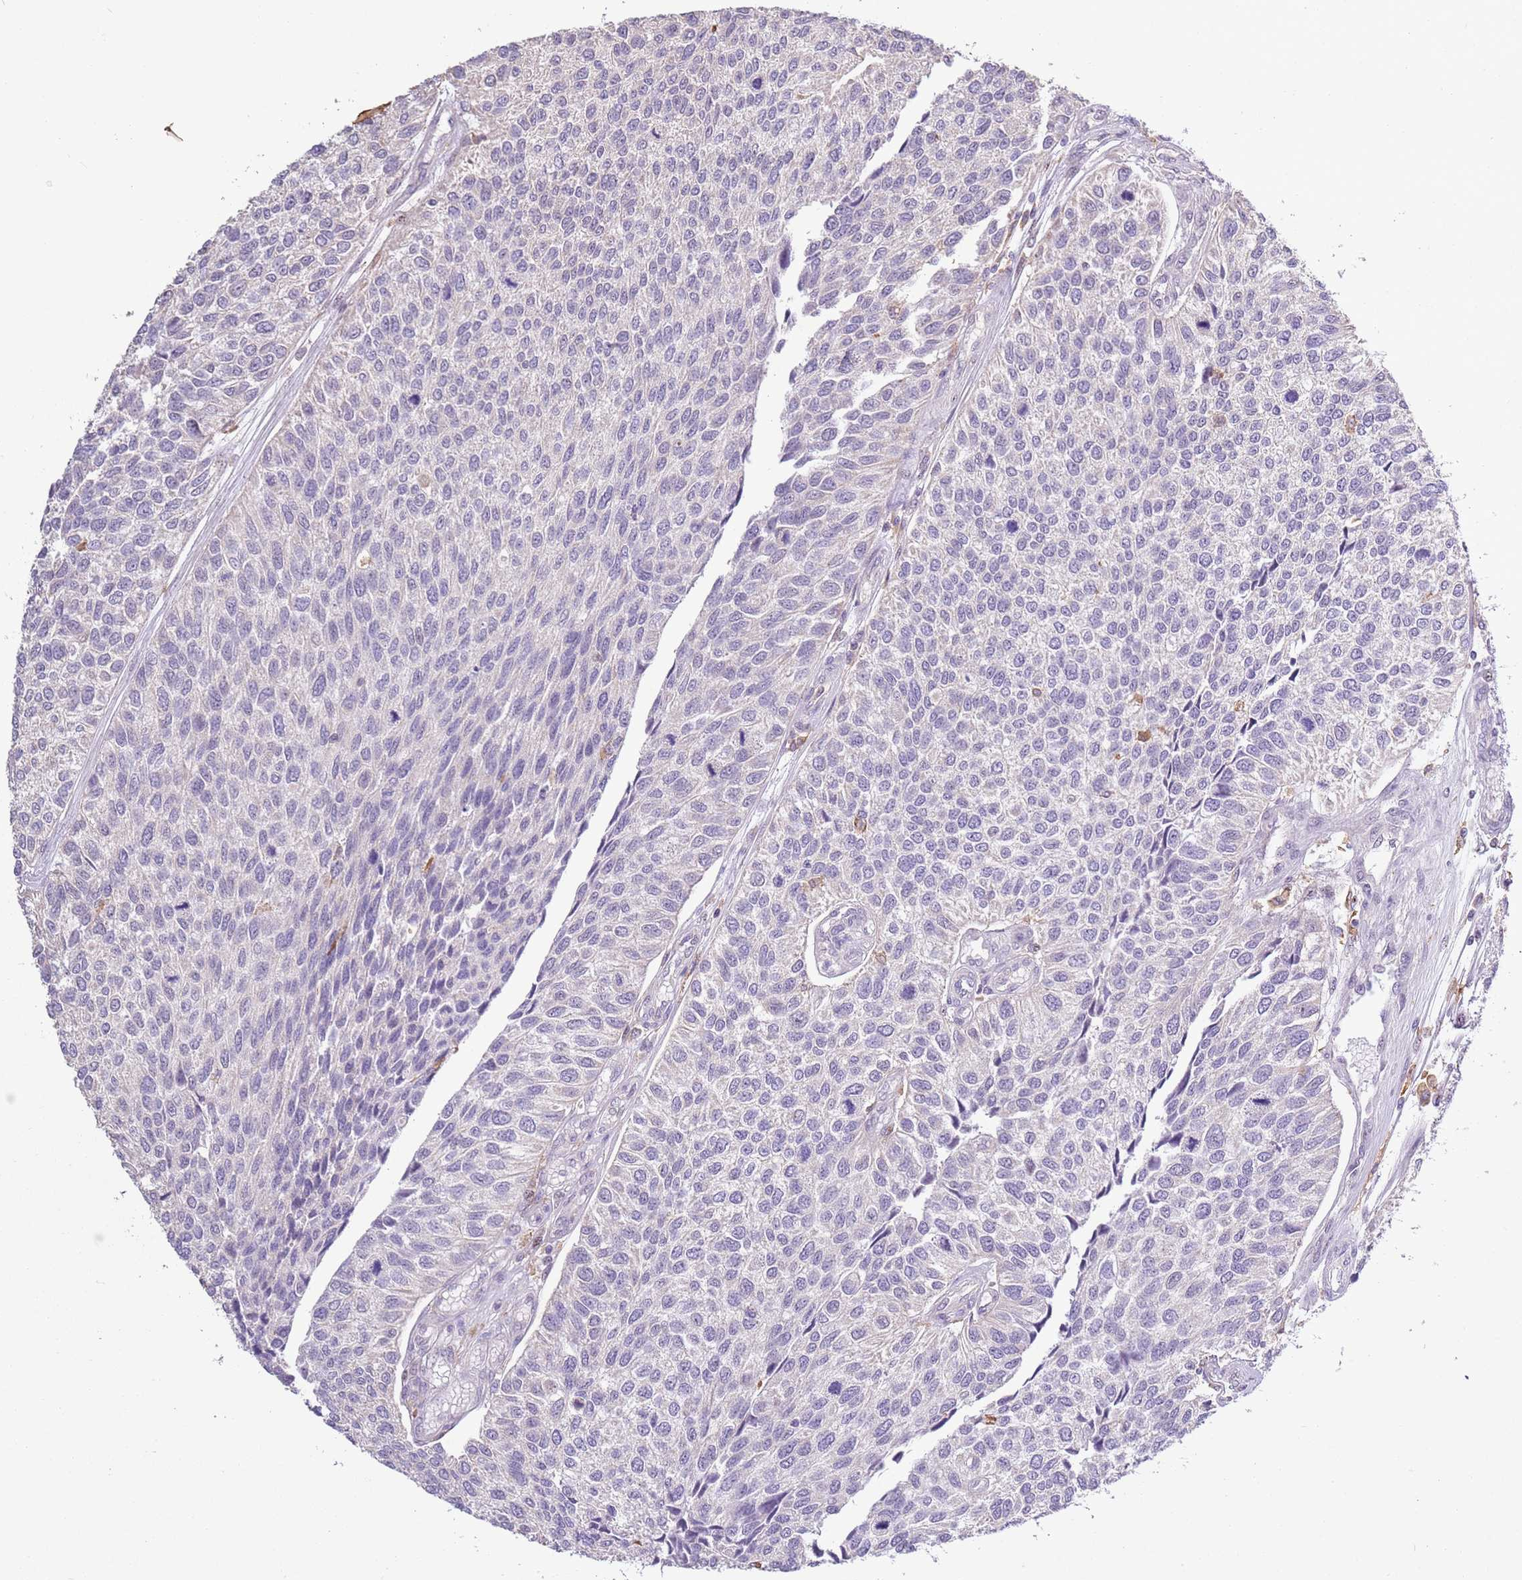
{"staining": {"intensity": "negative", "quantity": "none", "location": "none"}, "tissue": "urothelial cancer", "cell_type": "Tumor cells", "image_type": "cancer", "snomed": [{"axis": "morphology", "description": "Urothelial carcinoma, NOS"}, {"axis": "topography", "description": "Urinary bladder"}], "caption": "A high-resolution micrograph shows IHC staining of urothelial cancer, which reveals no significant staining in tumor cells. (DAB IHC visualized using brightfield microscopy, high magnification).", "gene": "CAPN9", "patient": {"sex": "male", "age": 55}}